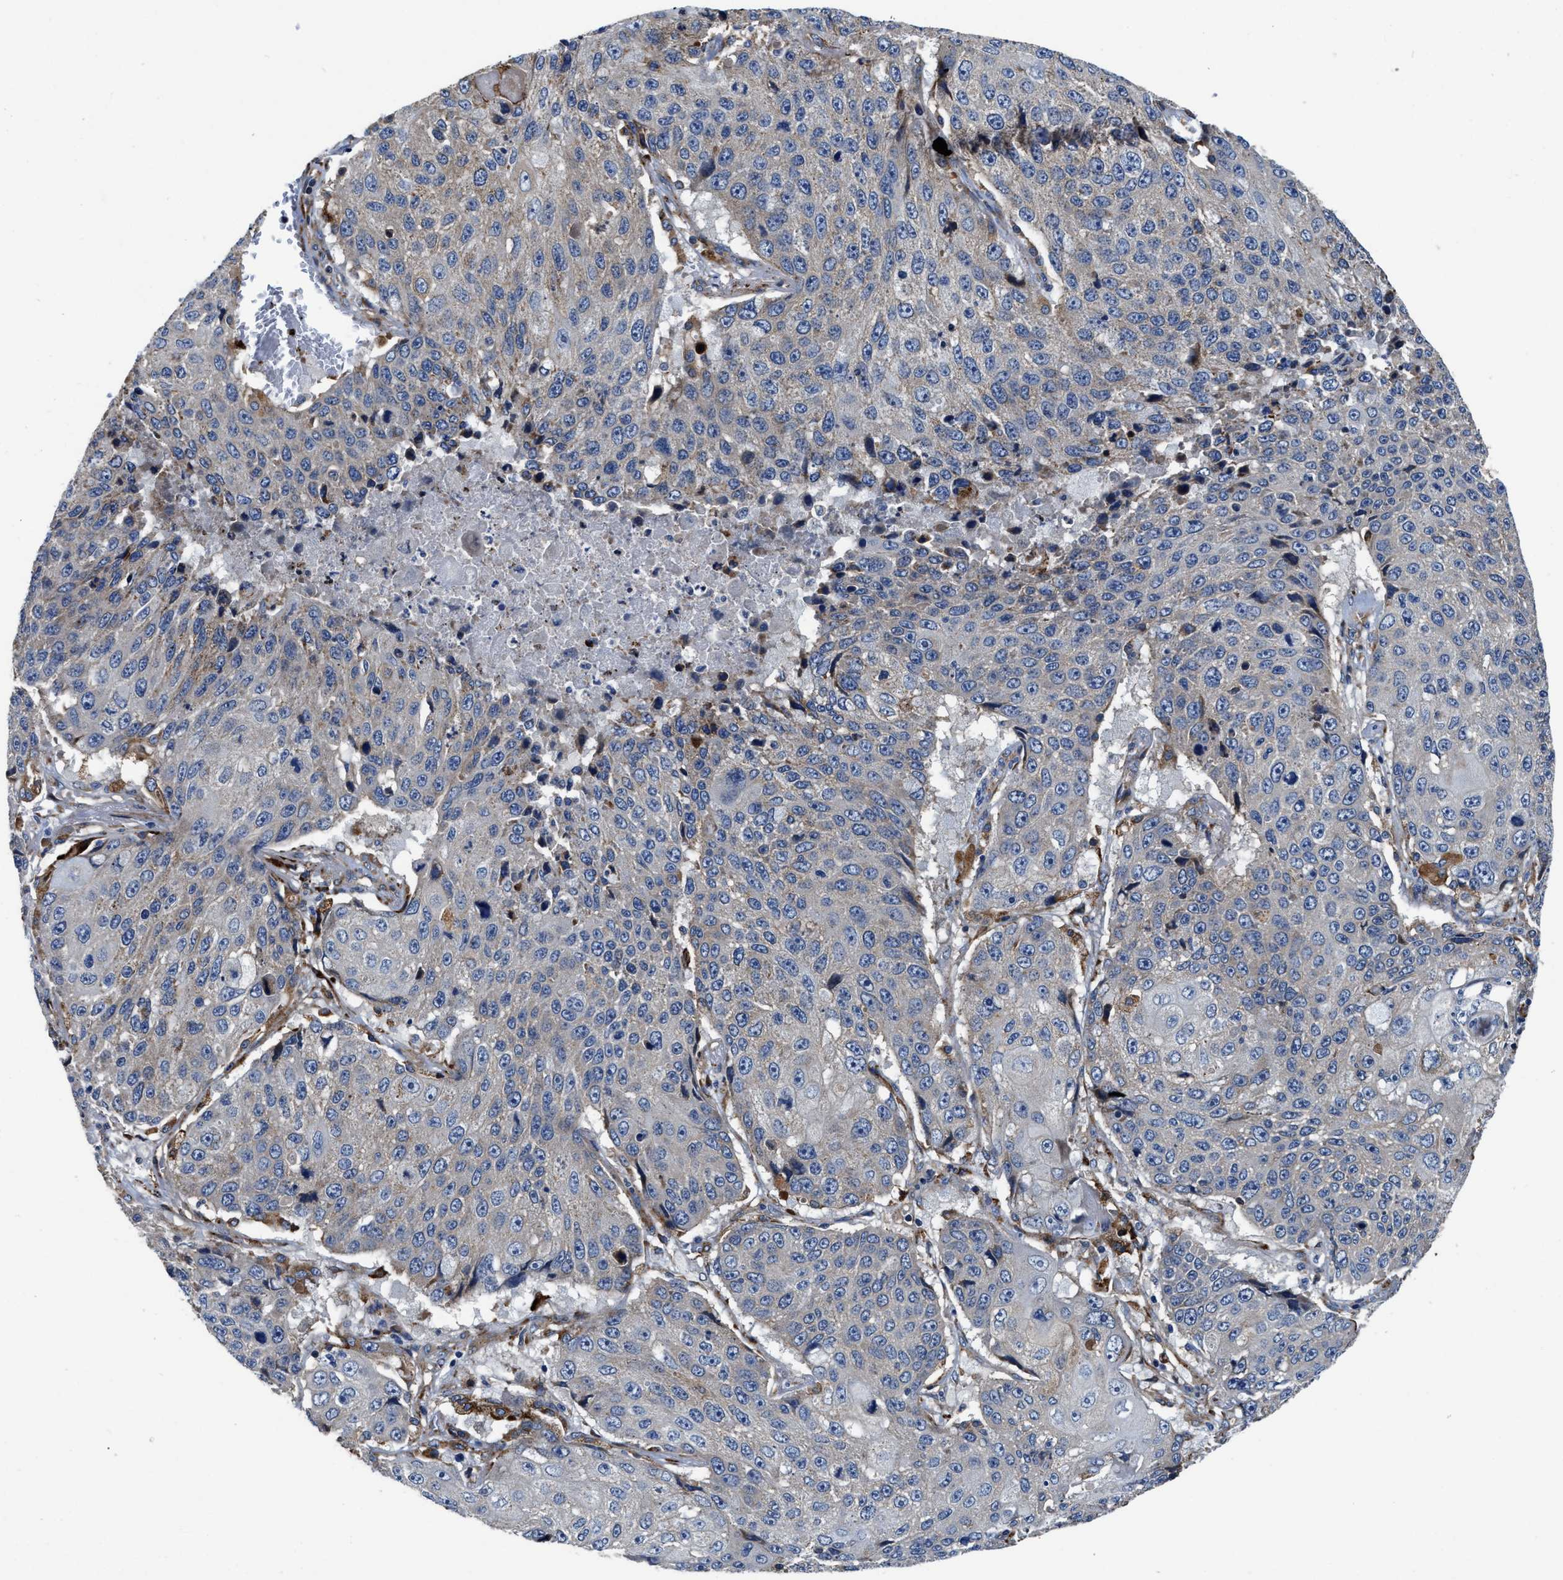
{"staining": {"intensity": "negative", "quantity": "none", "location": "none"}, "tissue": "lung cancer", "cell_type": "Tumor cells", "image_type": "cancer", "snomed": [{"axis": "morphology", "description": "Squamous cell carcinoma, NOS"}, {"axis": "topography", "description": "Lung"}], "caption": "The micrograph displays no significant expression in tumor cells of lung cancer.", "gene": "SLC12A2", "patient": {"sex": "male", "age": 61}}